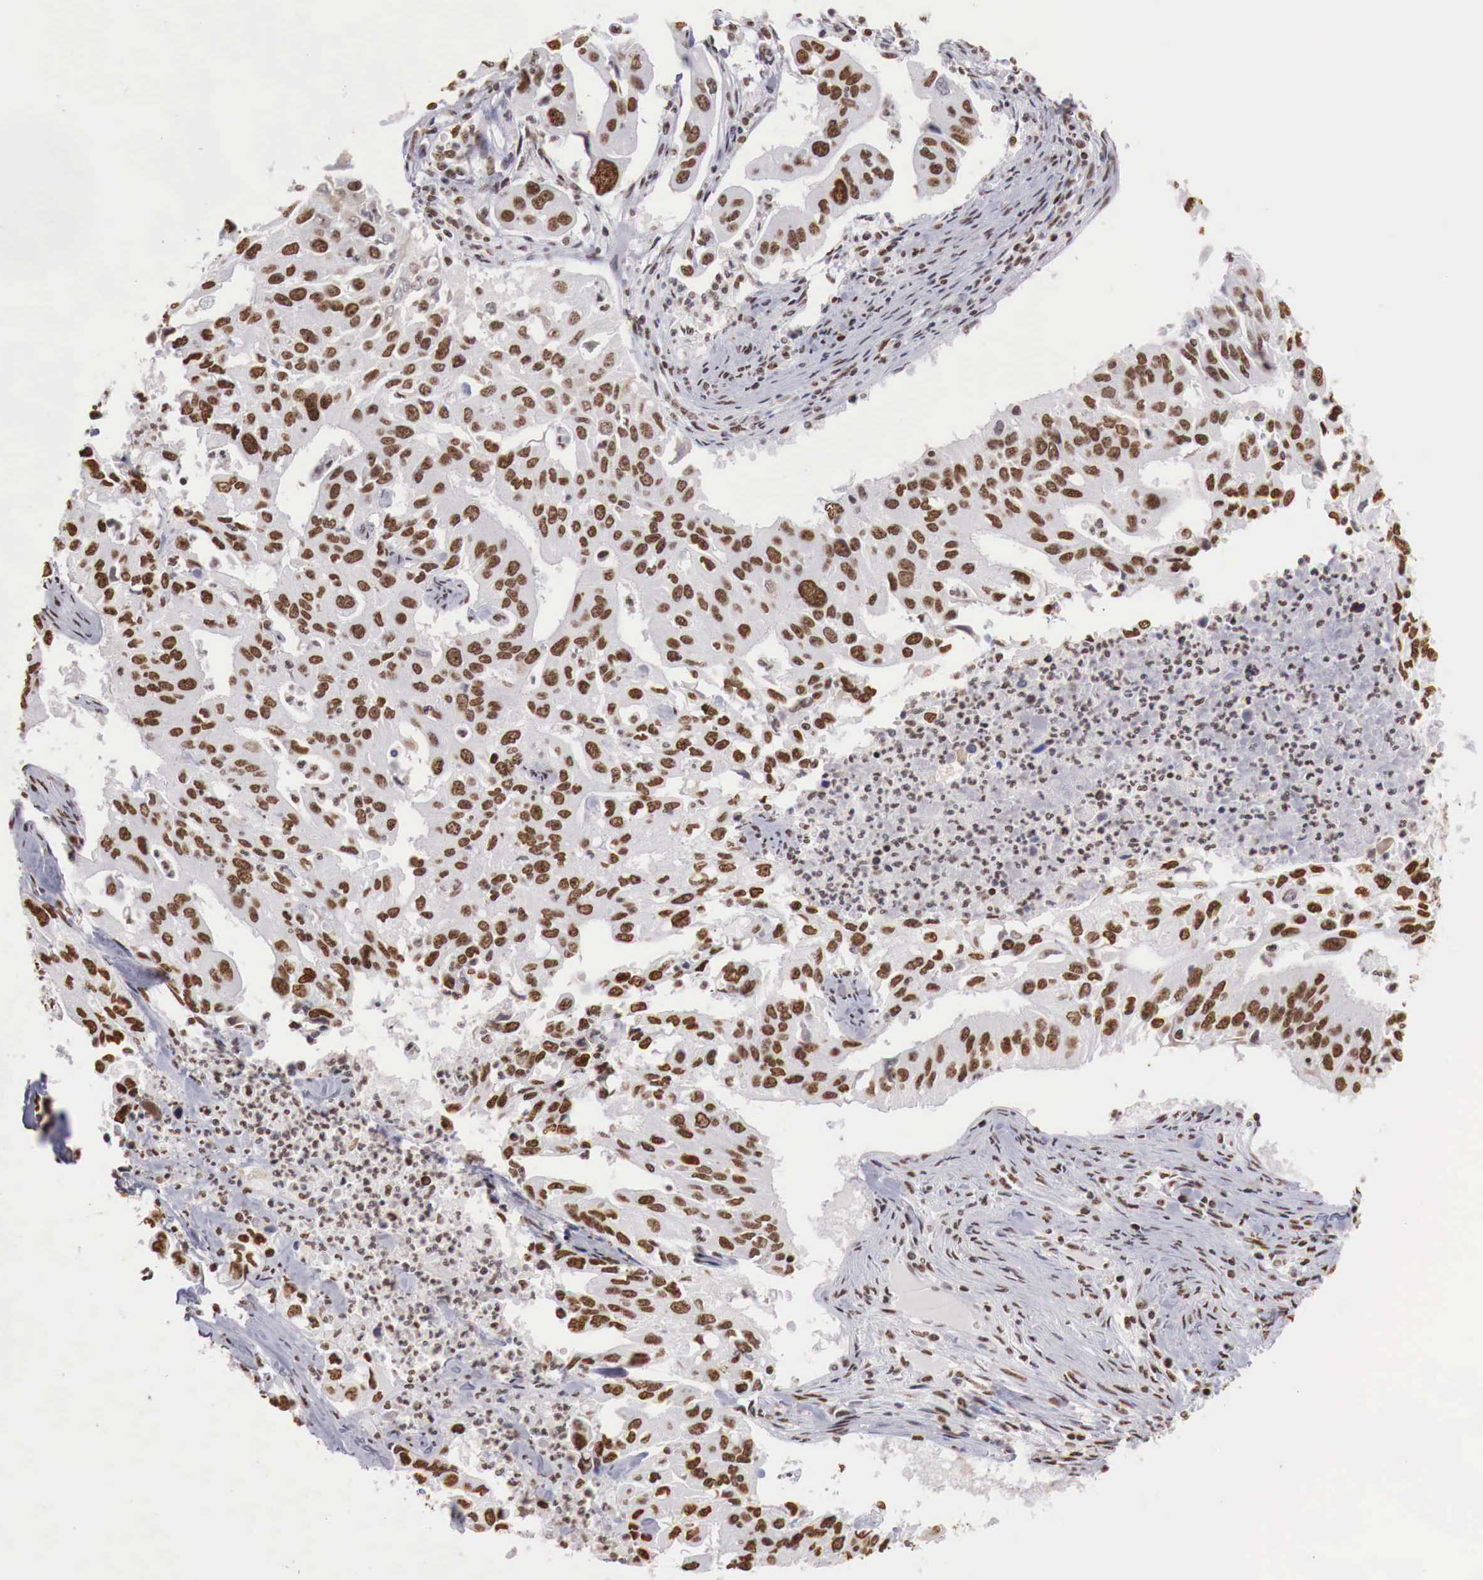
{"staining": {"intensity": "strong", "quantity": ">75%", "location": "nuclear"}, "tissue": "lung cancer", "cell_type": "Tumor cells", "image_type": "cancer", "snomed": [{"axis": "morphology", "description": "Adenocarcinoma, NOS"}, {"axis": "topography", "description": "Lung"}], "caption": "IHC of human adenocarcinoma (lung) shows high levels of strong nuclear positivity in approximately >75% of tumor cells. (DAB (3,3'-diaminobenzidine) IHC with brightfield microscopy, high magnification).", "gene": "DKC1", "patient": {"sex": "male", "age": 48}}